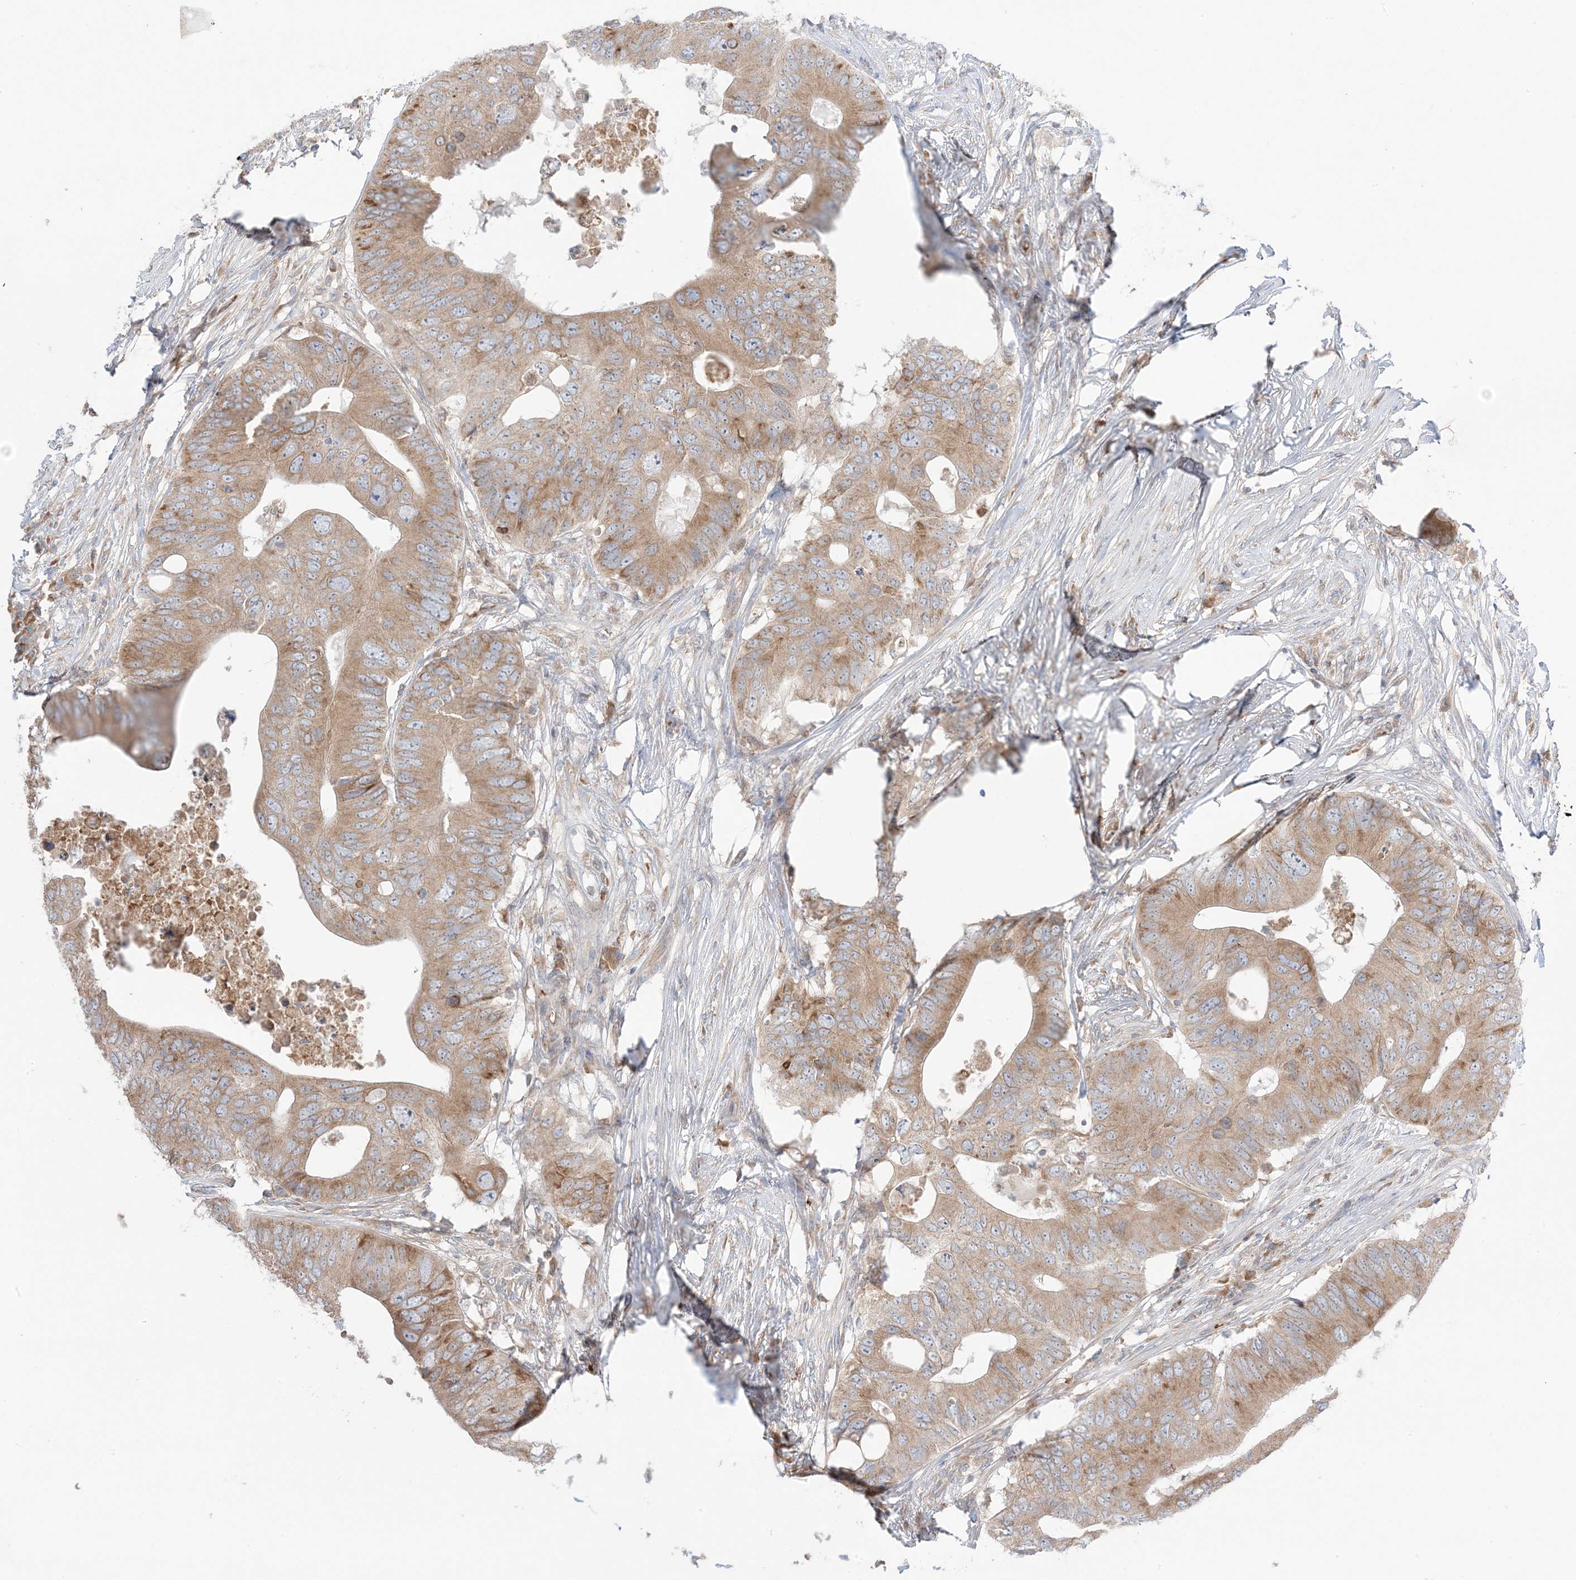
{"staining": {"intensity": "moderate", "quantity": ">75%", "location": "cytoplasmic/membranous"}, "tissue": "colorectal cancer", "cell_type": "Tumor cells", "image_type": "cancer", "snomed": [{"axis": "morphology", "description": "Adenocarcinoma, NOS"}, {"axis": "topography", "description": "Colon"}], "caption": "Tumor cells reveal medium levels of moderate cytoplasmic/membranous positivity in about >75% of cells in colorectal cancer.", "gene": "MMGT1", "patient": {"sex": "male", "age": 71}}